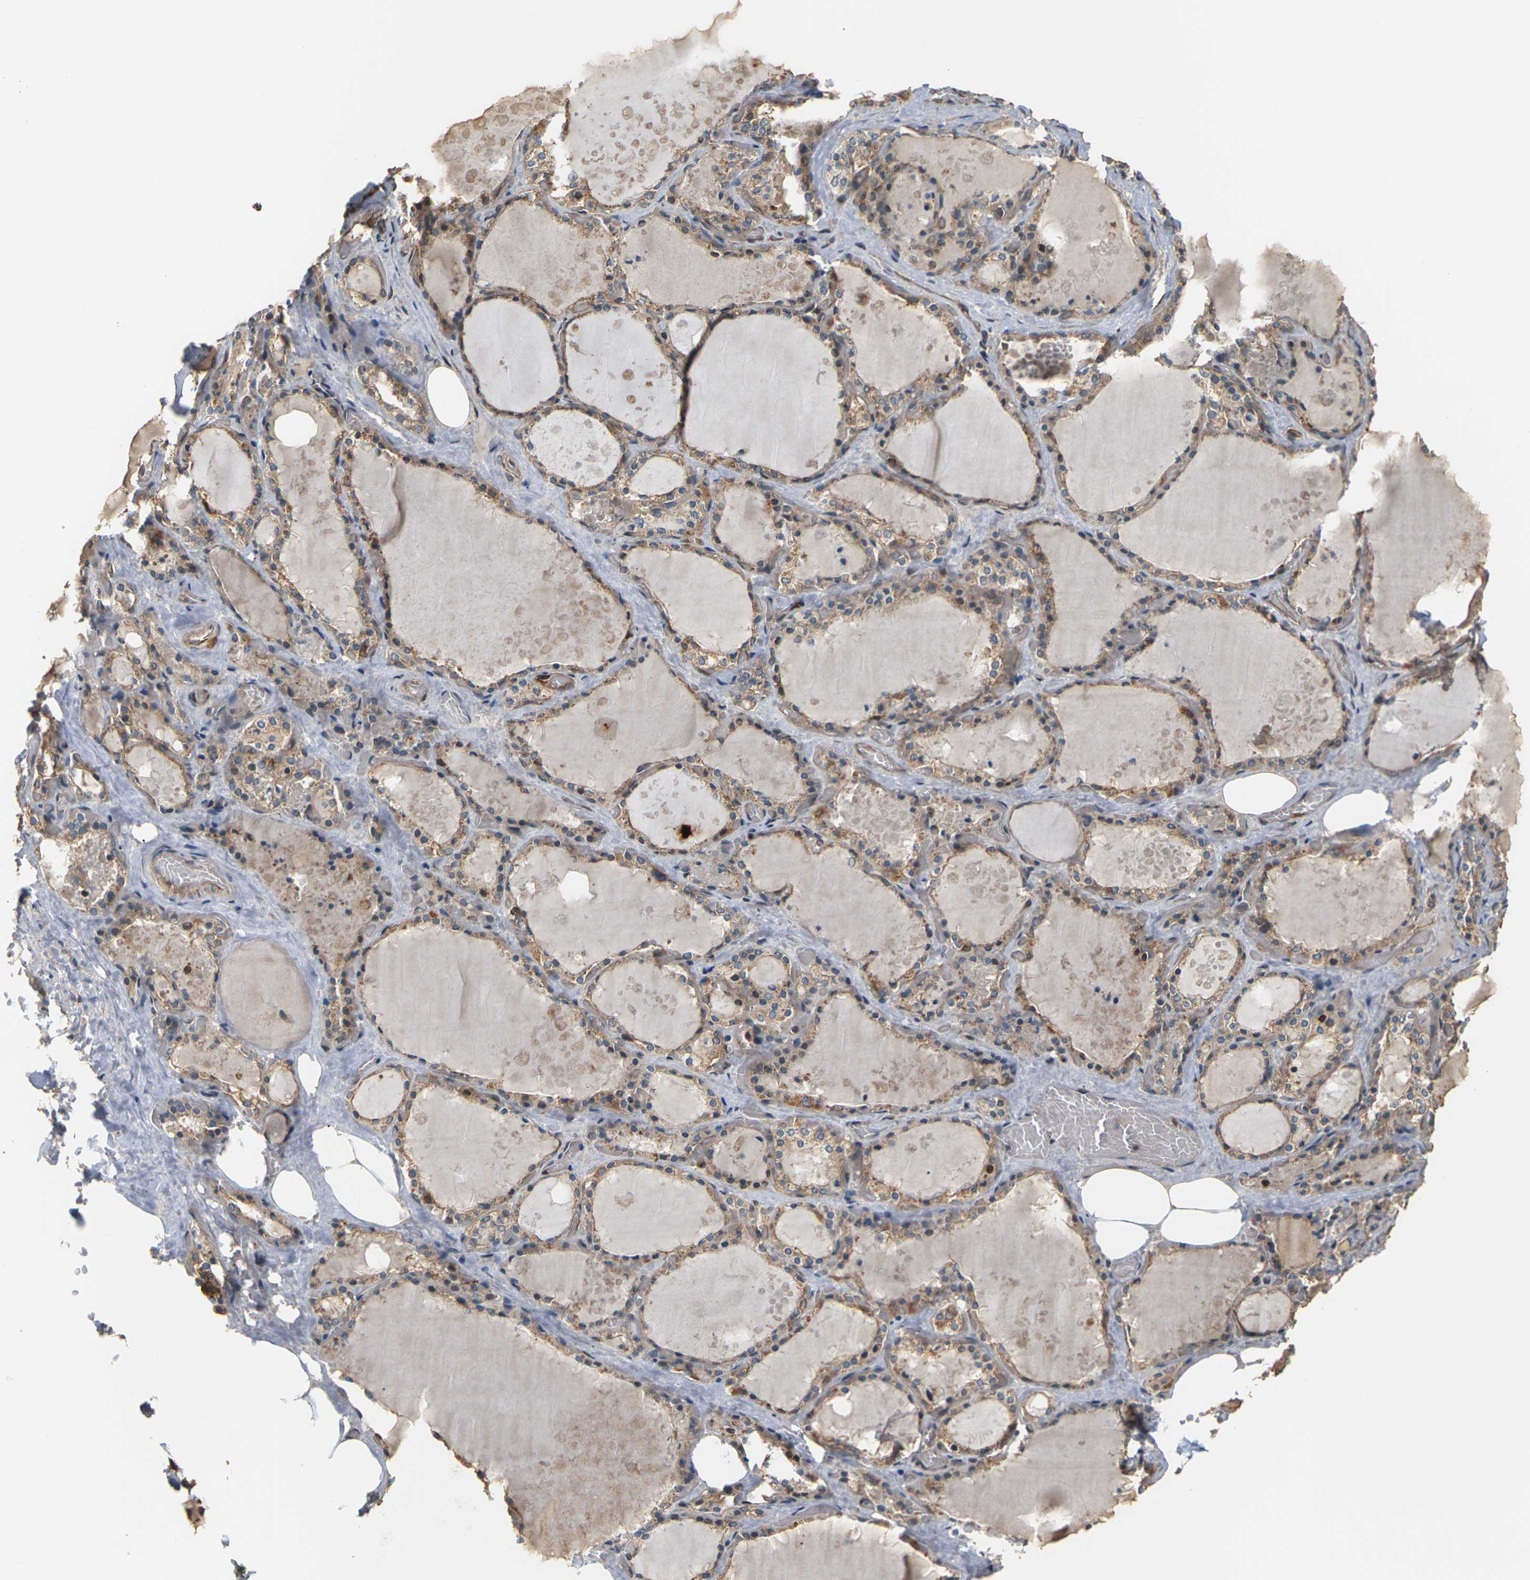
{"staining": {"intensity": "moderate", "quantity": ">75%", "location": "cytoplasmic/membranous"}, "tissue": "thyroid gland", "cell_type": "Glandular cells", "image_type": "normal", "snomed": [{"axis": "morphology", "description": "Normal tissue, NOS"}, {"axis": "topography", "description": "Thyroid gland"}], "caption": "Immunohistochemical staining of benign thyroid gland shows moderate cytoplasmic/membranous protein staining in about >75% of glandular cells.", "gene": "PCDHB4", "patient": {"sex": "male", "age": 61}}